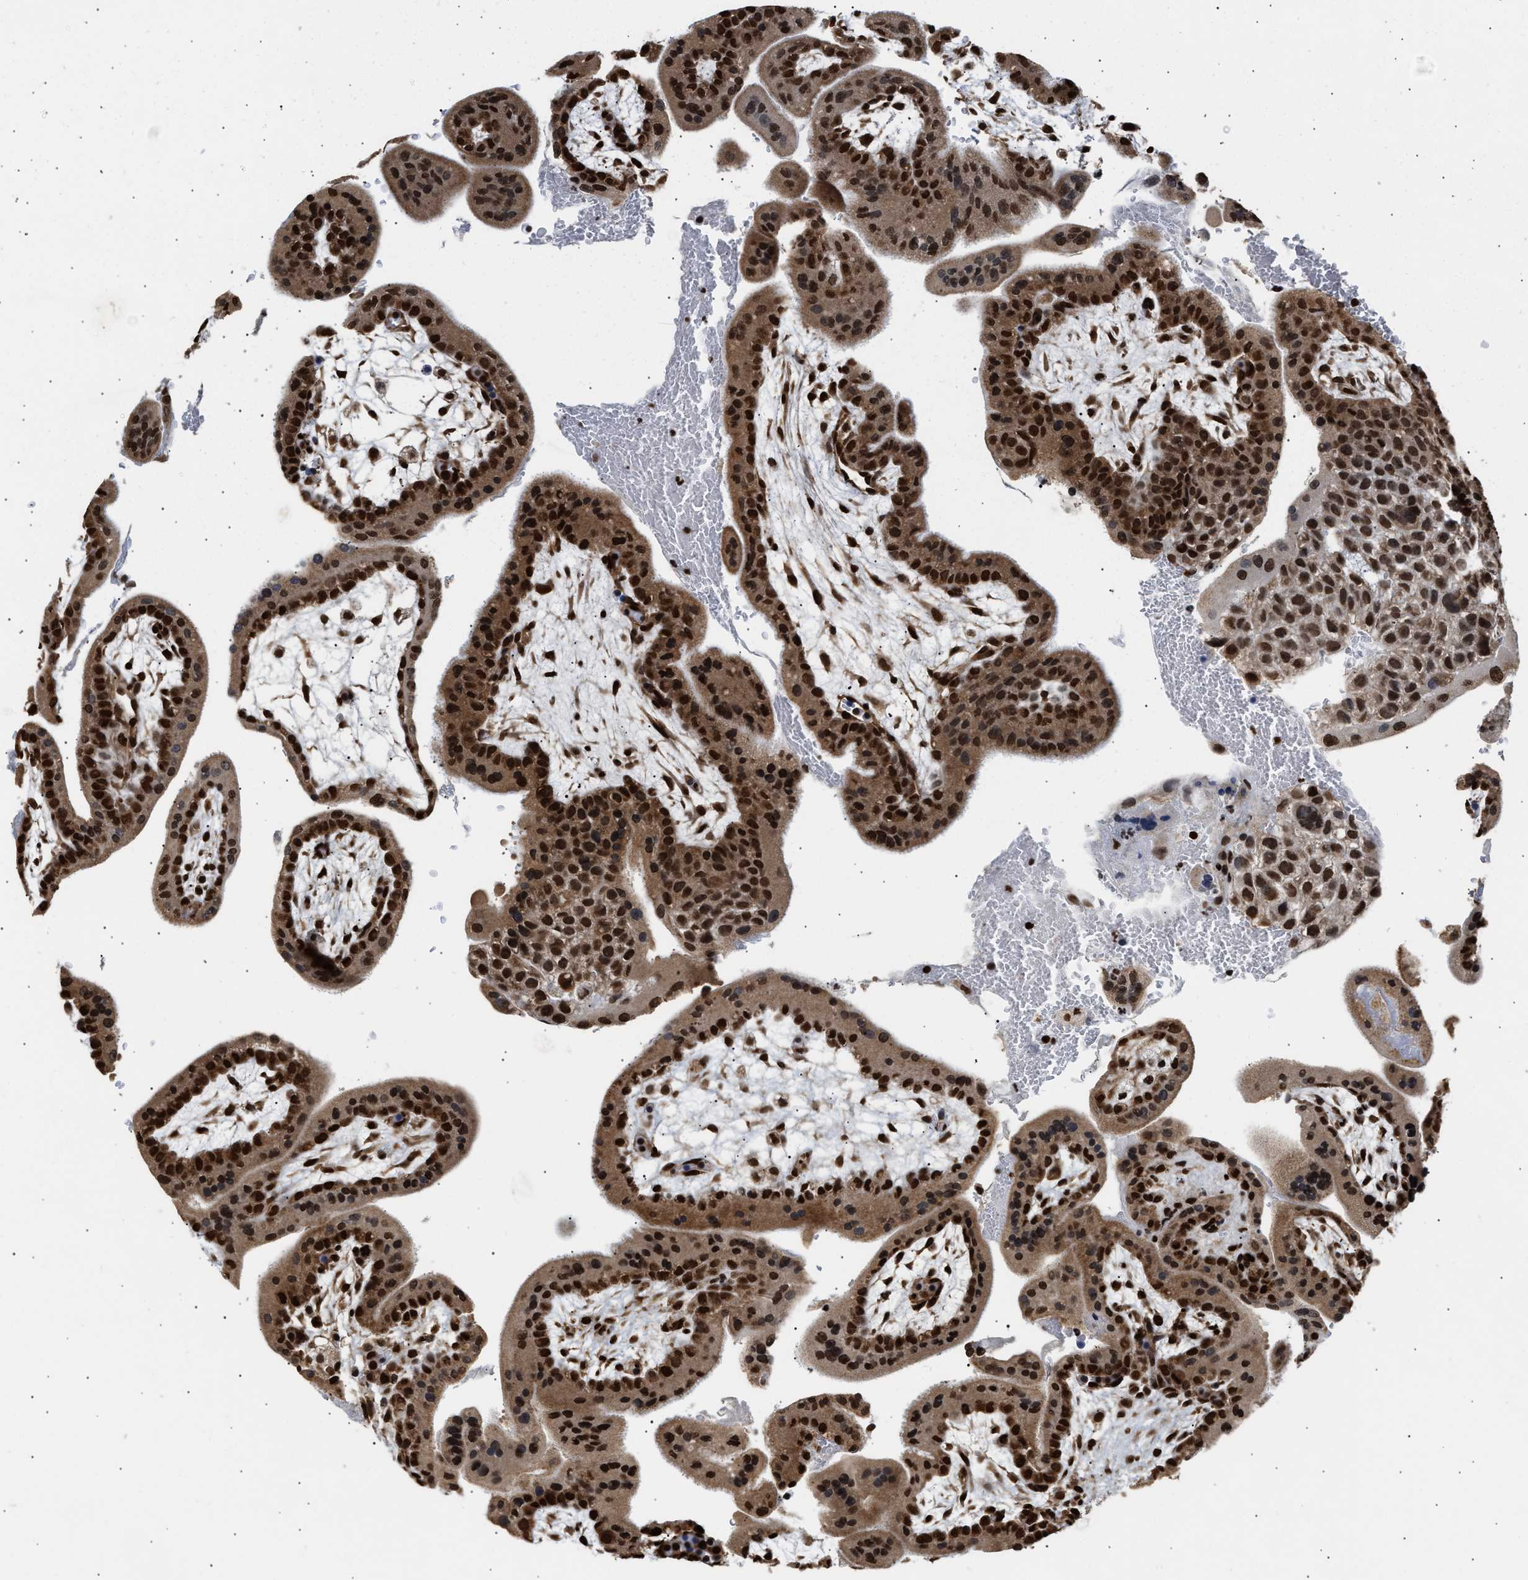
{"staining": {"intensity": "strong", "quantity": ">75%", "location": "nuclear"}, "tissue": "placenta", "cell_type": "Decidual cells", "image_type": "normal", "snomed": [{"axis": "morphology", "description": "Normal tissue, NOS"}, {"axis": "topography", "description": "Placenta"}], "caption": "High-power microscopy captured an IHC photomicrograph of benign placenta, revealing strong nuclear staining in approximately >75% of decidual cells.", "gene": "PSIP1", "patient": {"sex": "female", "age": 35}}